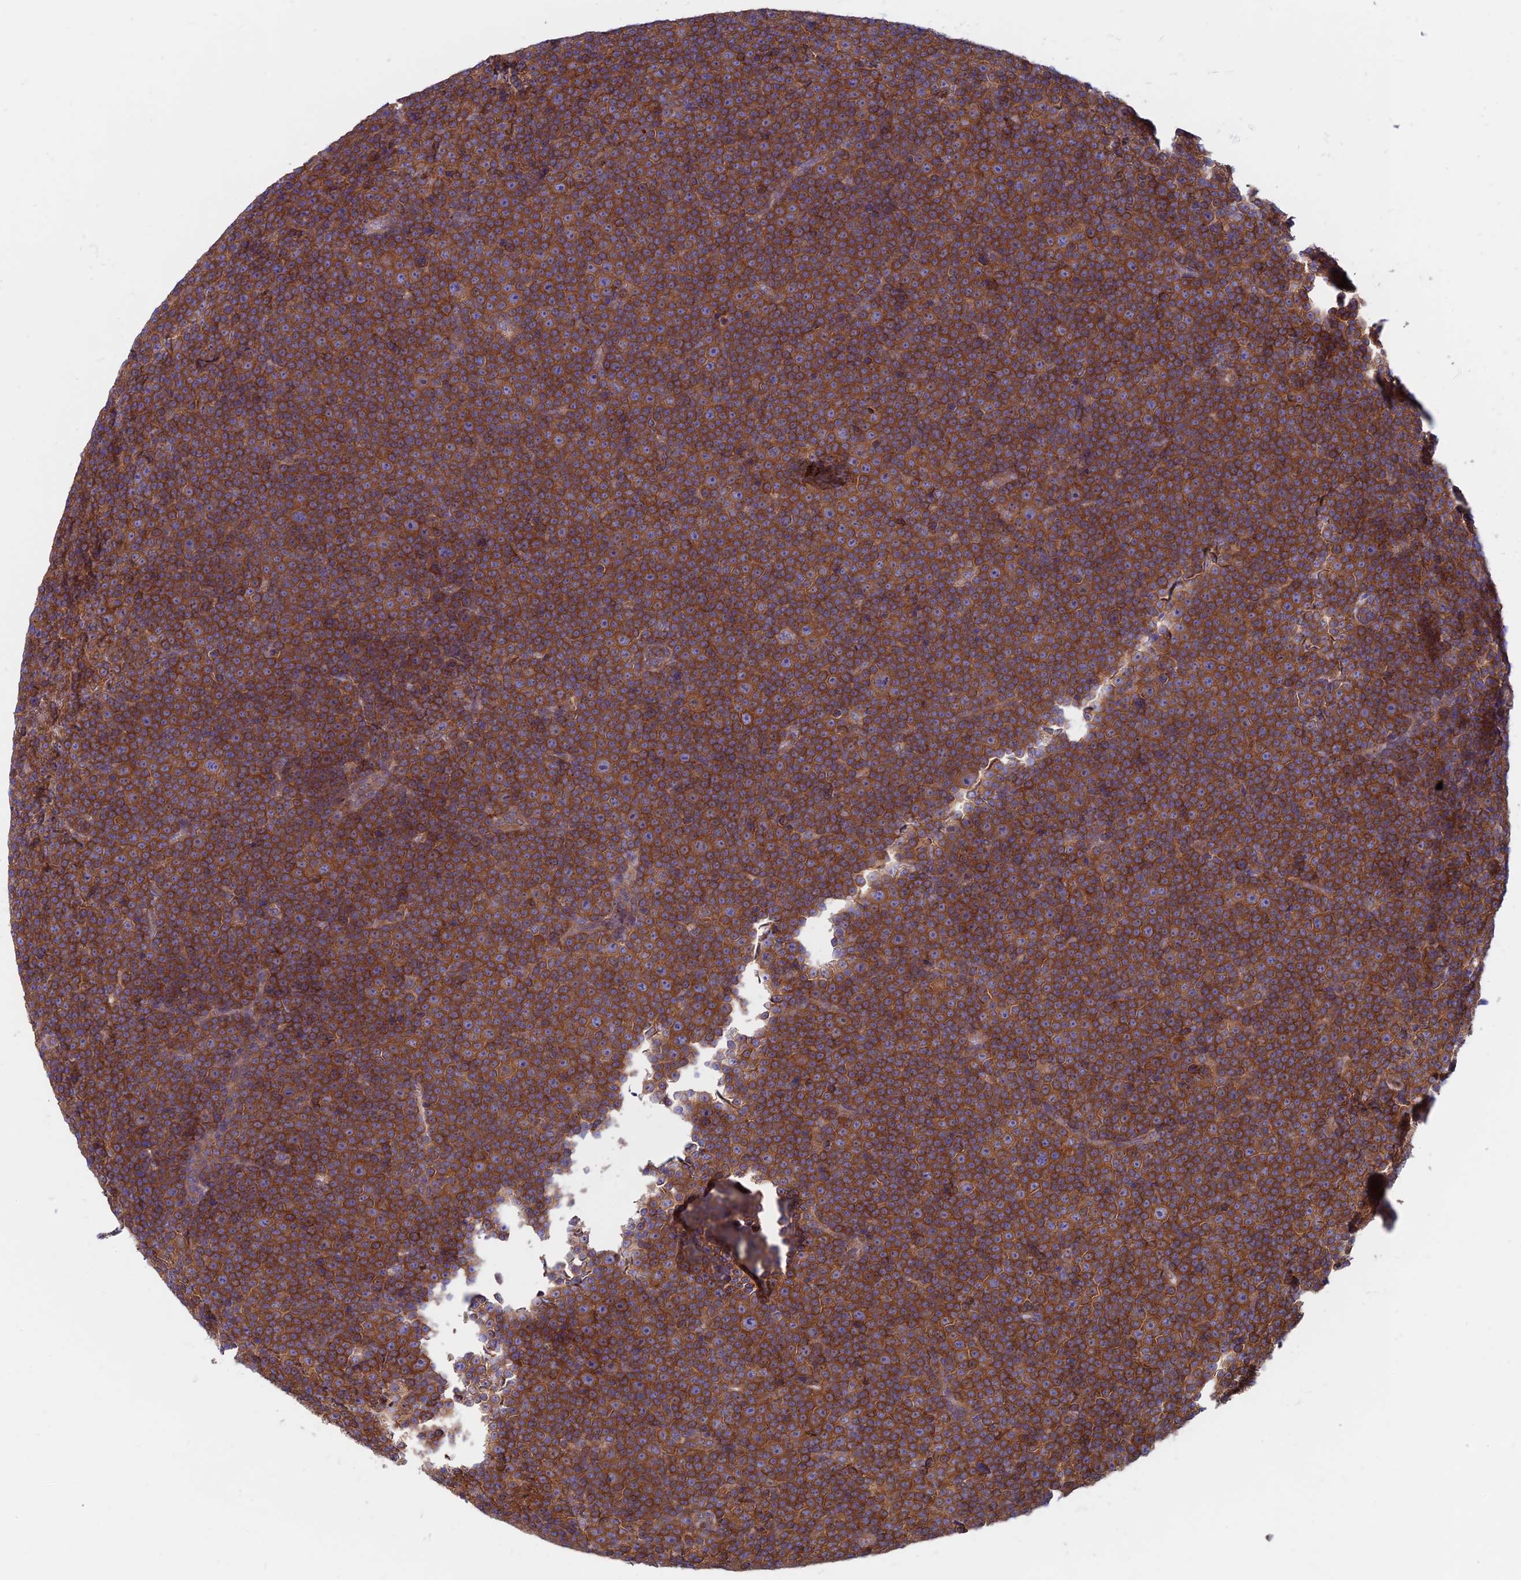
{"staining": {"intensity": "strong", "quantity": ">75%", "location": "cytoplasmic/membranous"}, "tissue": "lymphoma", "cell_type": "Tumor cells", "image_type": "cancer", "snomed": [{"axis": "morphology", "description": "Malignant lymphoma, non-Hodgkin's type, Low grade"}, {"axis": "topography", "description": "Lymph node"}], "caption": "Lymphoma stained for a protein (brown) demonstrates strong cytoplasmic/membranous positive staining in approximately >75% of tumor cells.", "gene": "DNM1L", "patient": {"sex": "female", "age": 67}}